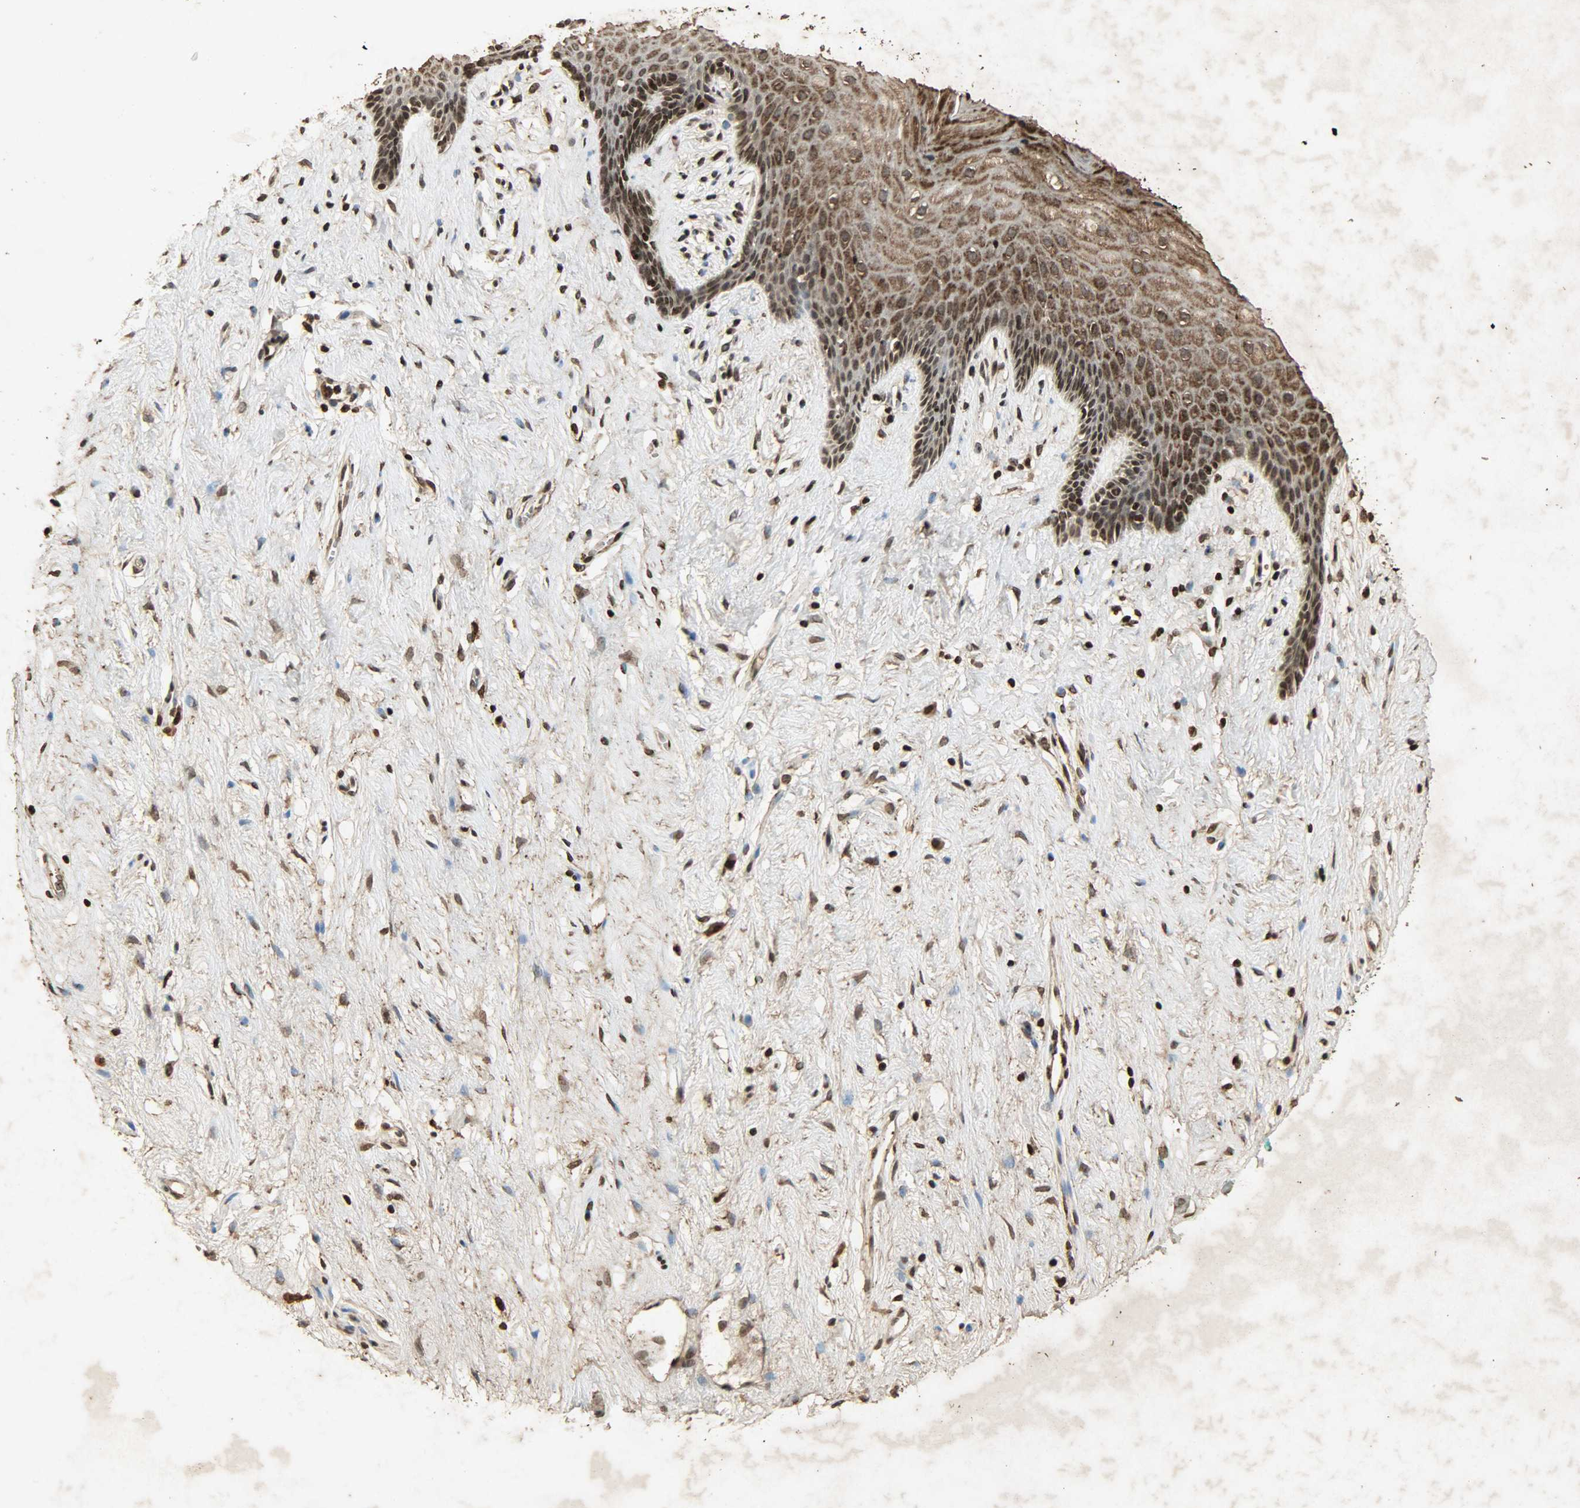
{"staining": {"intensity": "strong", "quantity": ">75%", "location": "cytoplasmic/membranous,nuclear"}, "tissue": "vagina", "cell_type": "Squamous epithelial cells", "image_type": "normal", "snomed": [{"axis": "morphology", "description": "Normal tissue, NOS"}, {"axis": "topography", "description": "Vagina"}], "caption": "Protein expression analysis of normal vagina shows strong cytoplasmic/membranous,nuclear expression in about >75% of squamous epithelial cells. (DAB (3,3'-diaminobenzidine) IHC with brightfield microscopy, high magnification).", "gene": "PPP3R1", "patient": {"sex": "female", "age": 44}}